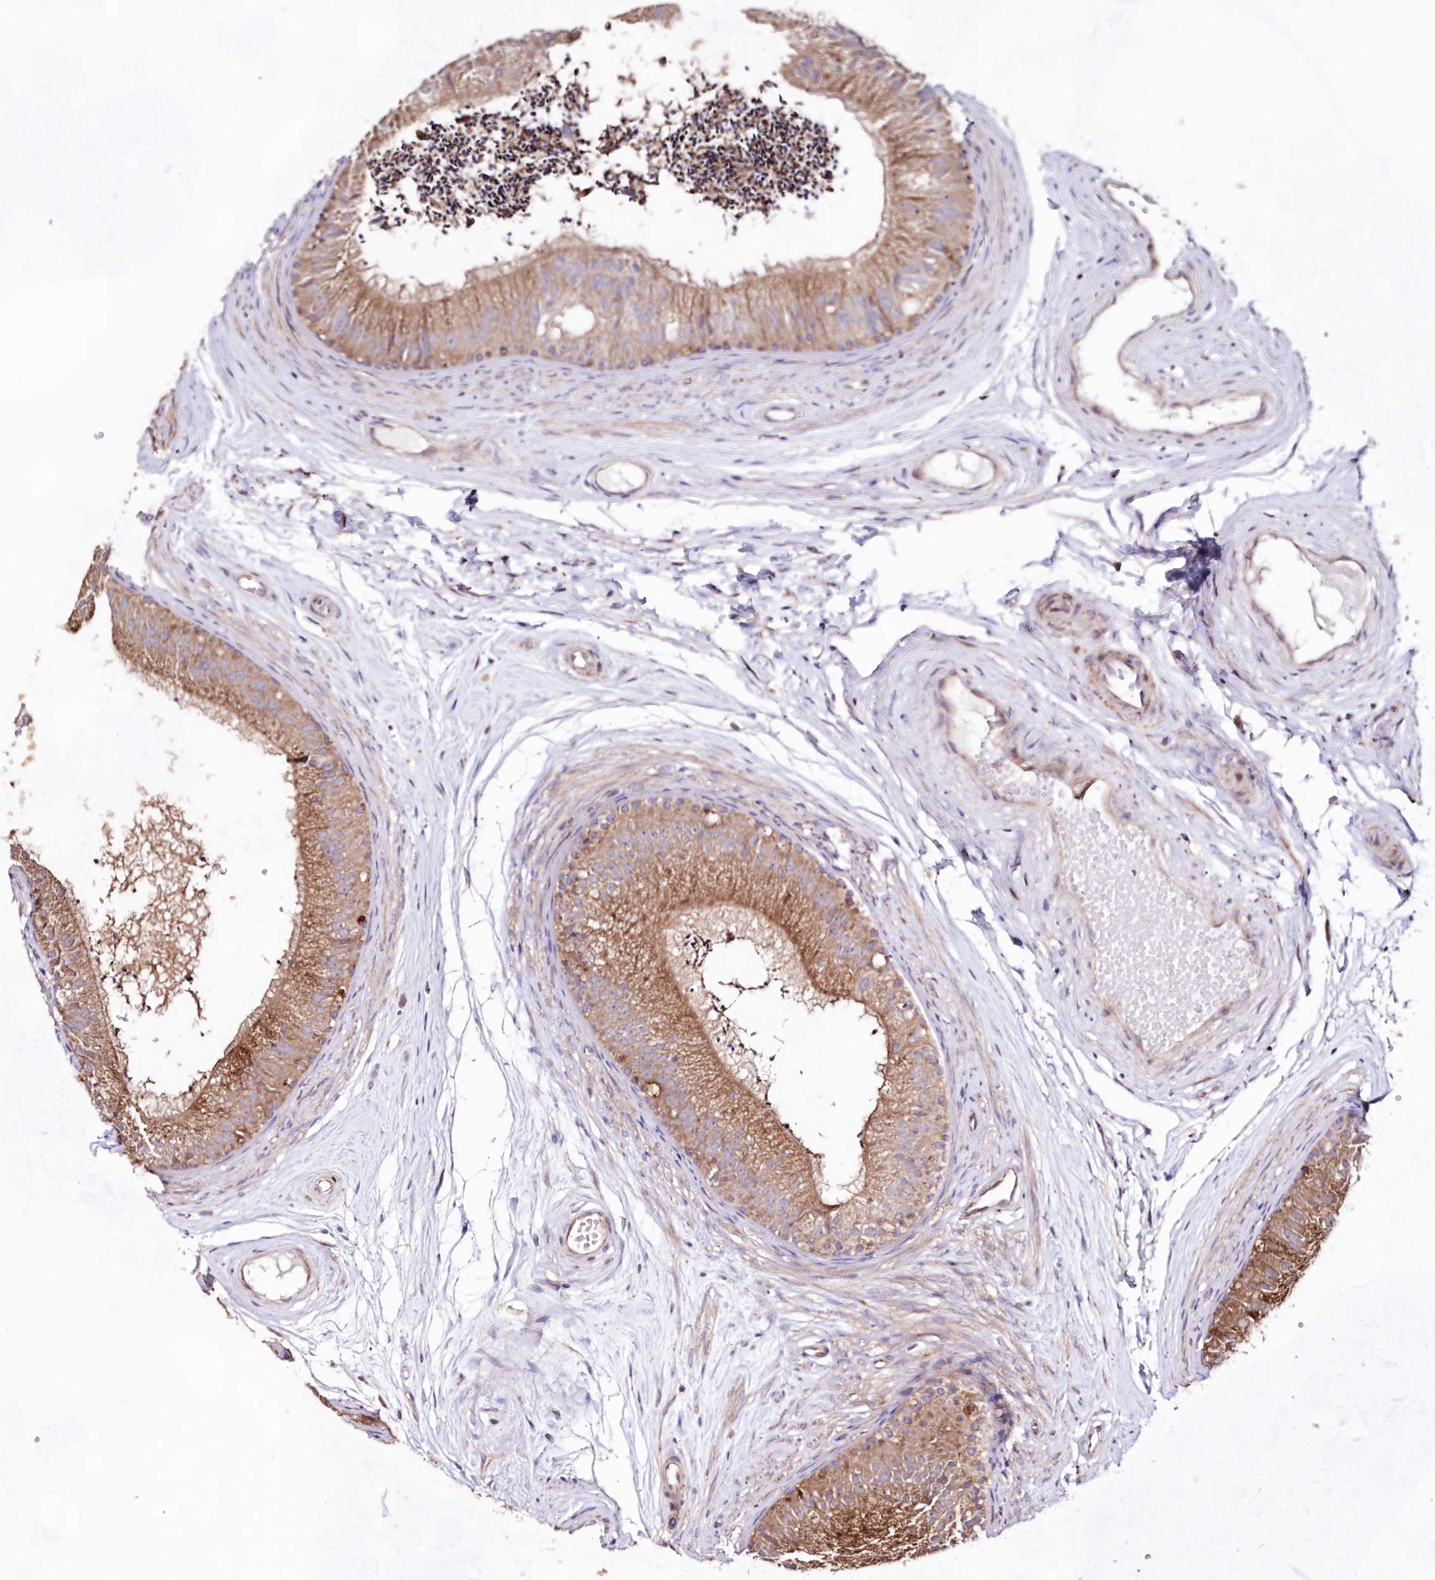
{"staining": {"intensity": "moderate", "quantity": ">75%", "location": "cytoplasmic/membranous"}, "tissue": "epididymis", "cell_type": "Glandular cells", "image_type": "normal", "snomed": [{"axis": "morphology", "description": "Normal tissue, NOS"}, {"axis": "topography", "description": "Epididymis"}], "caption": "The micrograph reveals immunohistochemical staining of benign epididymis. There is moderate cytoplasmic/membranous staining is identified in approximately >75% of glandular cells. The staining was performed using DAB to visualize the protein expression in brown, while the nuclei were stained in blue with hematoxylin (Magnification: 20x).", "gene": "HADHB", "patient": {"sex": "male", "age": 56}}